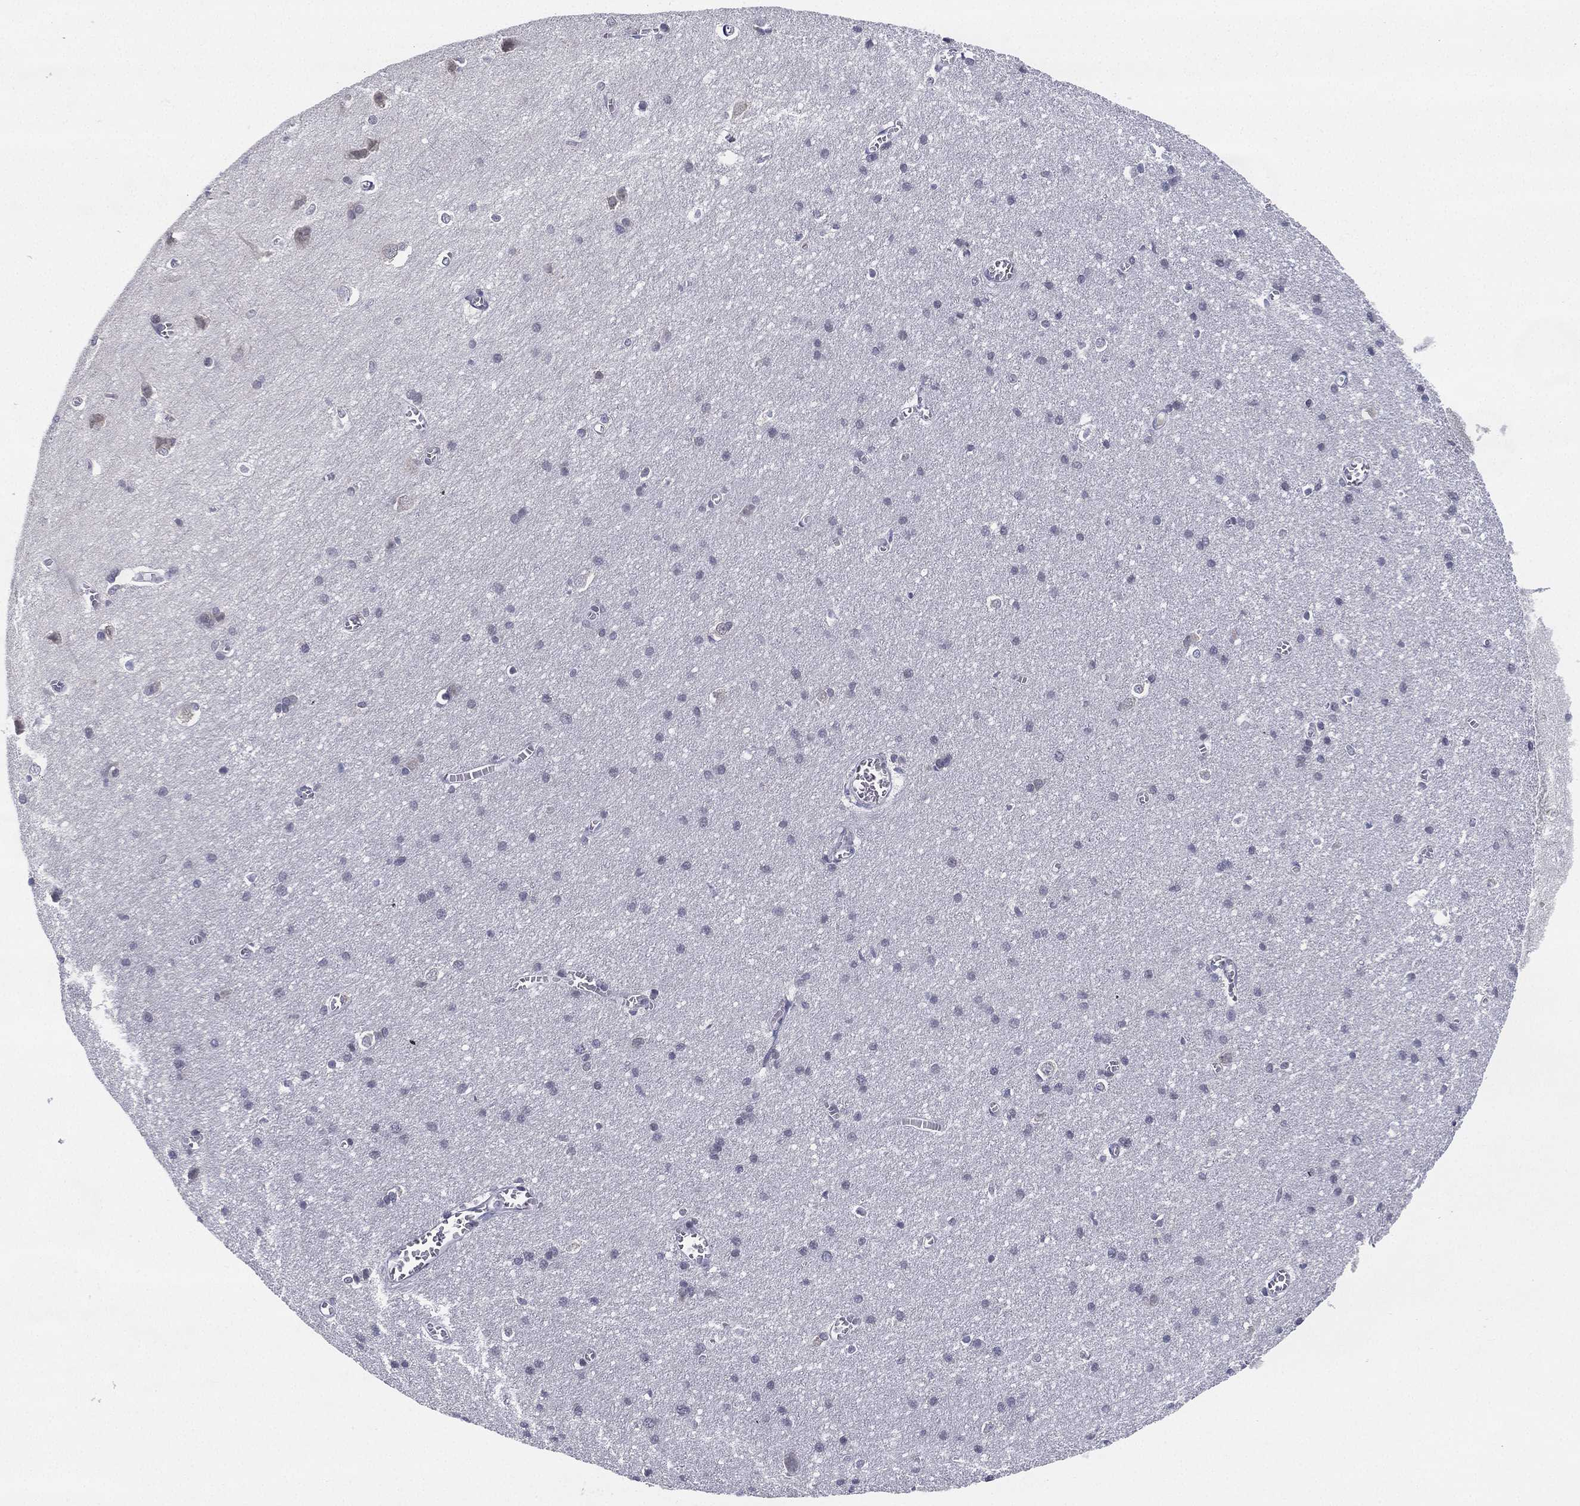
{"staining": {"intensity": "negative", "quantity": "none", "location": "none"}, "tissue": "cerebral cortex", "cell_type": "Endothelial cells", "image_type": "normal", "snomed": [{"axis": "morphology", "description": "Normal tissue, NOS"}, {"axis": "topography", "description": "Cerebral cortex"}], "caption": "Immunohistochemistry micrograph of normal cerebral cortex: human cerebral cortex stained with DAB reveals no significant protein staining in endothelial cells.", "gene": "MS4A8", "patient": {"sex": "male", "age": 37}}